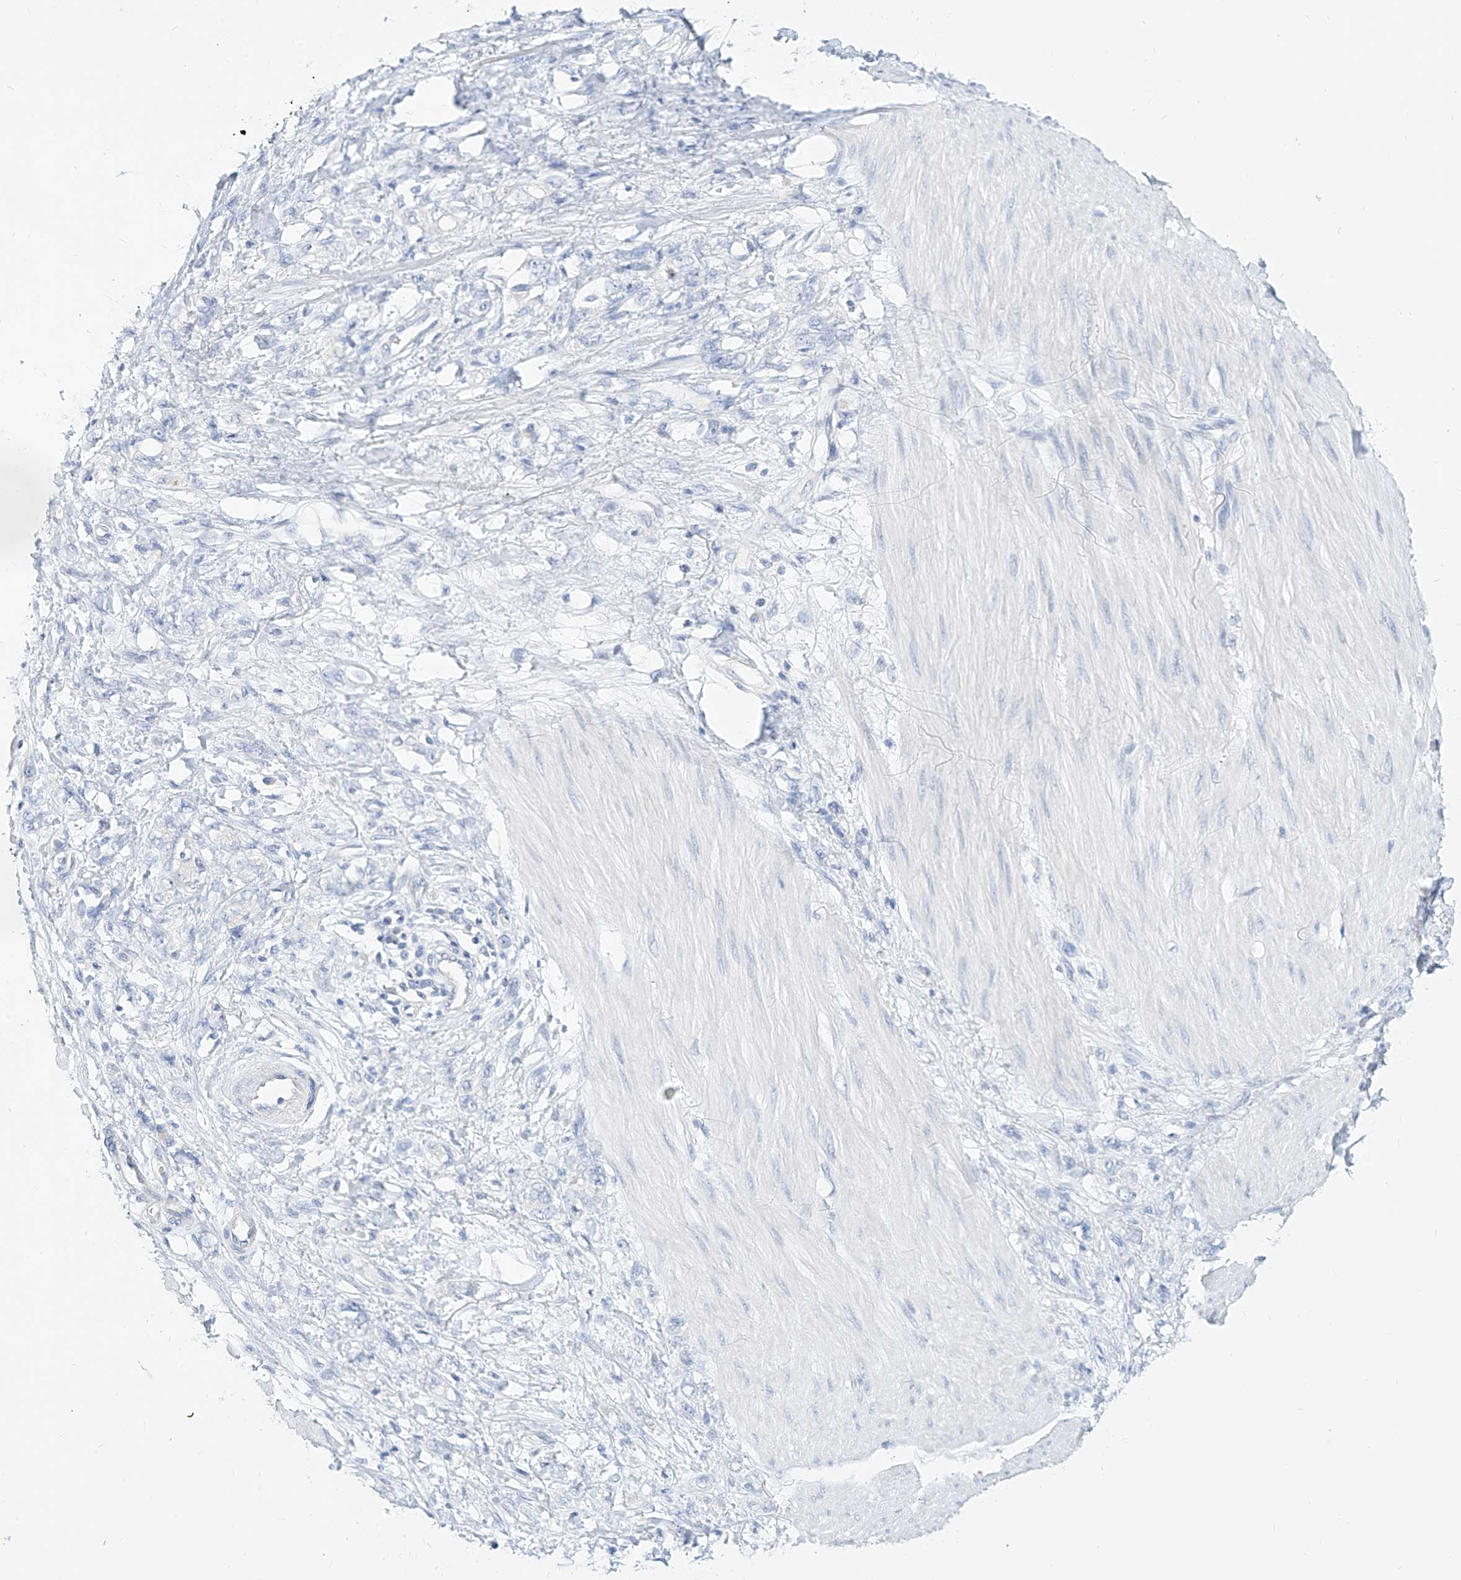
{"staining": {"intensity": "negative", "quantity": "none", "location": "none"}, "tissue": "stomach cancer", "cell_type": "Tumor cells", "image_type": "cancer", "snomed": [{"axis": "morphology", "description": "Adenocarcinoma, NOS"}, {"axis": "topography", "description": "Stomach"}], "caption": "This is a image of immunohistochemistry staining of adenocarcinoma (stomach), which shows no positivity in tumor cells.", "gene": "ZZEF1", "patient": {"sex": "female", "age": 76}}